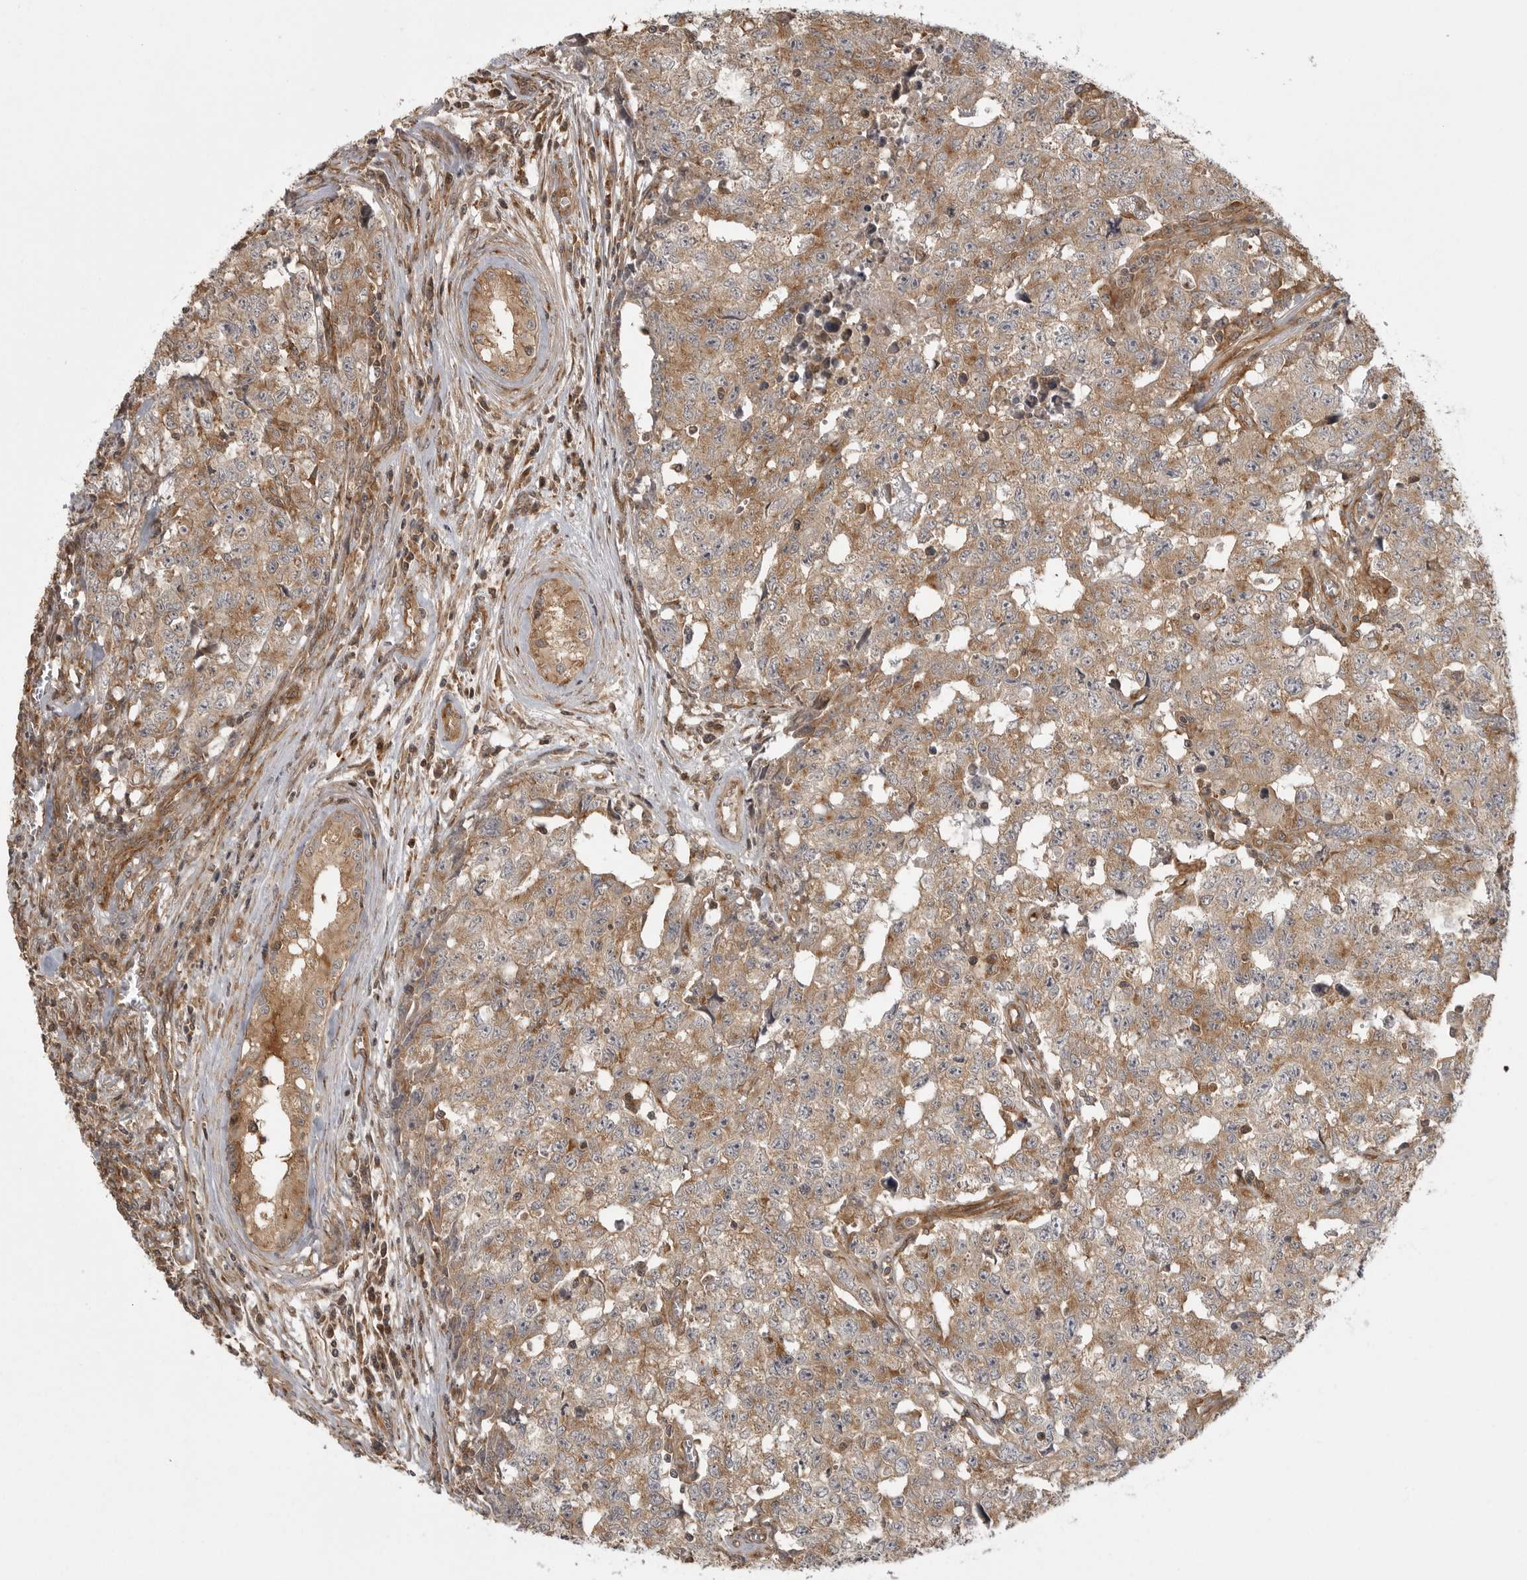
{"staining": {"intensity": "moderate", "quantity": ">75%", "location": "cytoplasmic/membranous"}, "tissue": "testis cancer", "cell_type": "Tumor cells", "image_type": "cancer", "snomed": [{"axis": "morphology", "description": "Carcinoma, Embryonal, NOS"}, {"axis": "topography", "description": "Testis"}], "caption": "Testis embryonal carcinoma stained with a brown dye demonstrates moderate cytoplasmic/membranous positive positivity in about >75% of tumor cells.", "gene": "FAT3", "patient": {"sex": "male", "age": 28}}